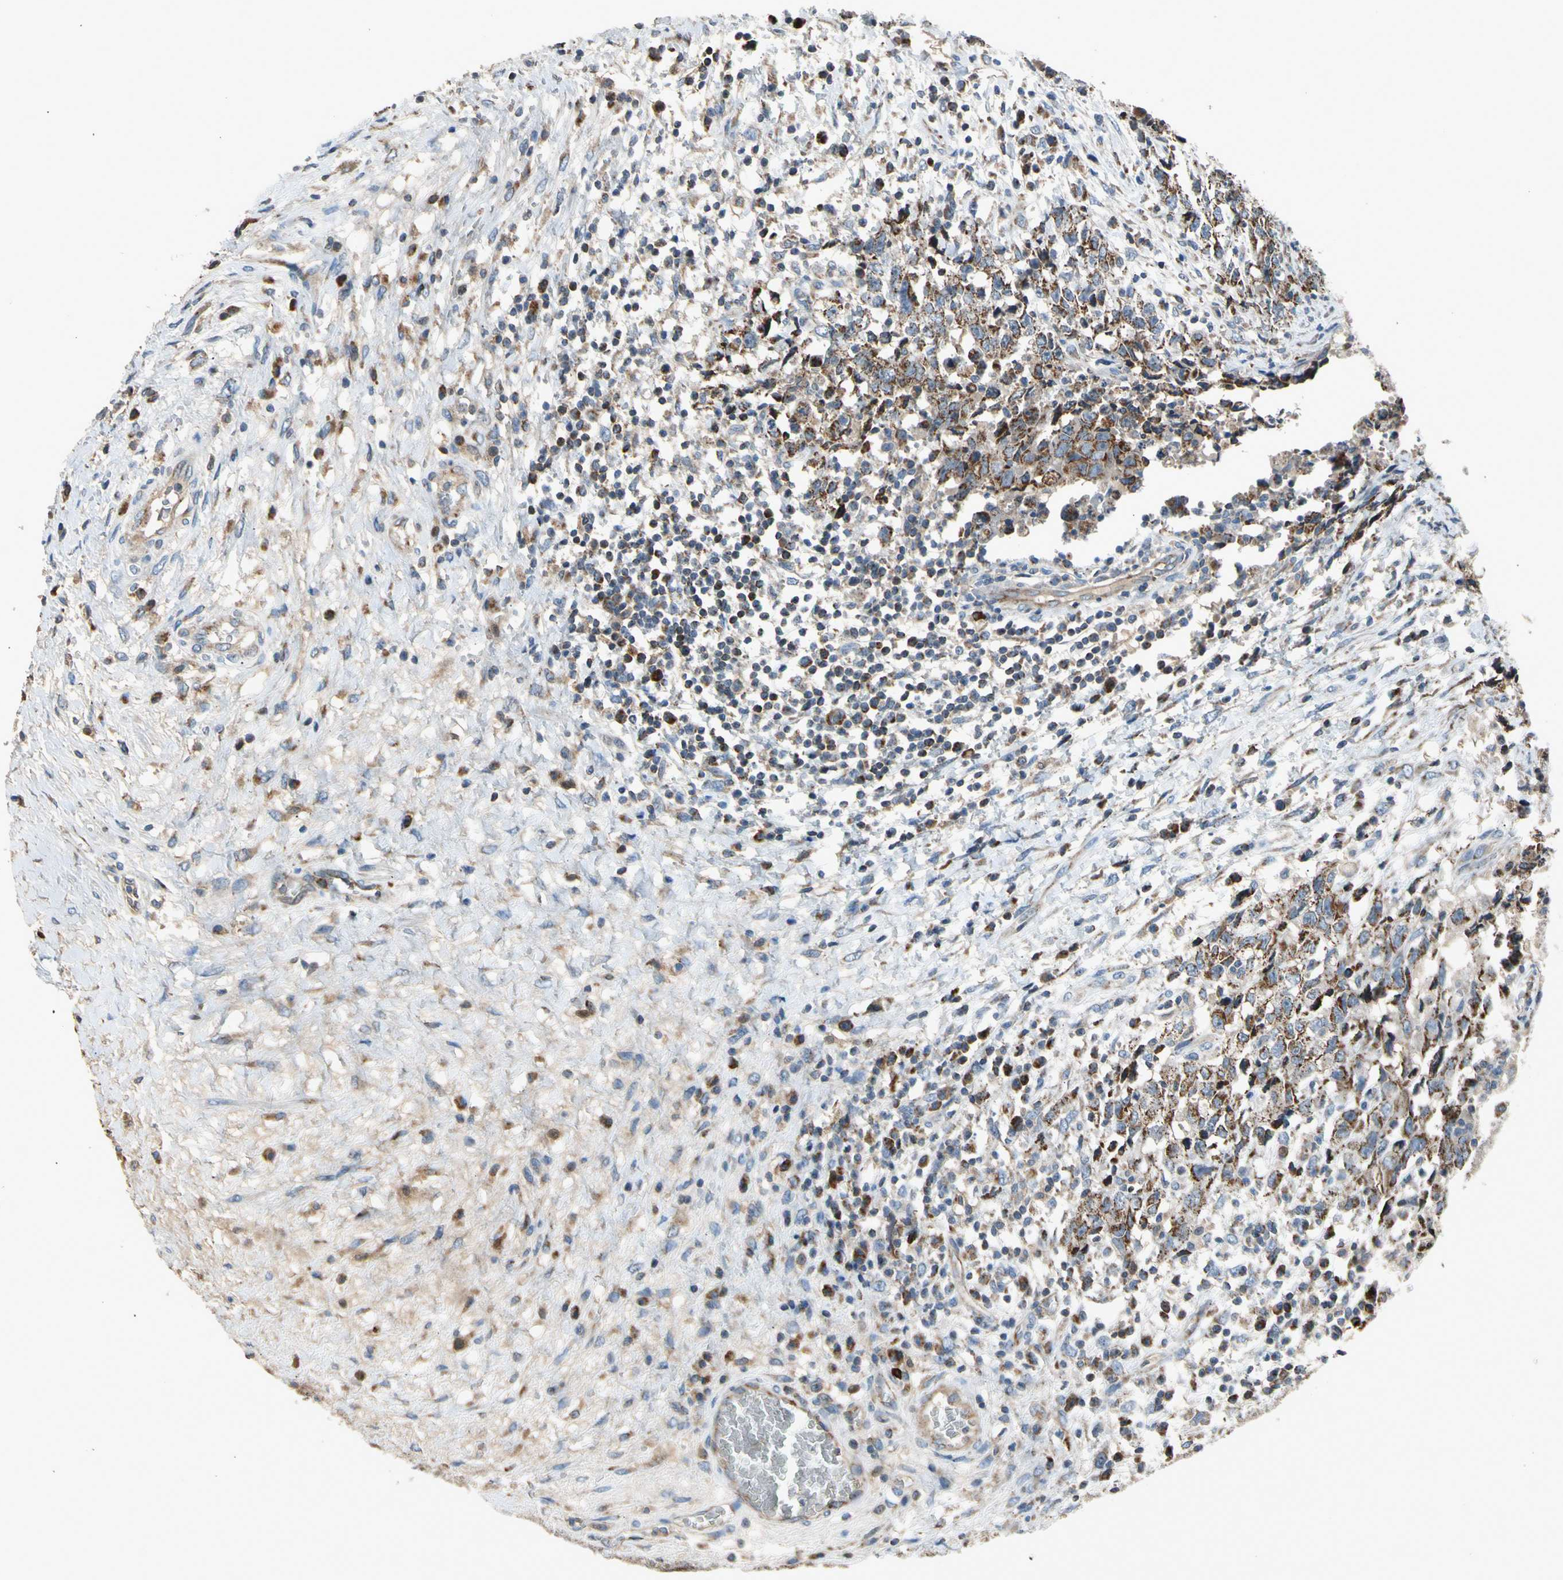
{"staining": {"intensity": "moderate", "quantity": ">75%", "location": "cytoplasmic/membranous"}, "tissue": "testis cancer", "cell_type": "Tumor cells", "image_type": "cancer", "snomed": [{"axis": "morphology", "description": "Carcinoma, Embryonal, NOS"}, {"axis": "topography", "description": "Testis"}], "caption": "Protein staining exhibits moderate cytoplasmic/membranous positivity in about >75% of tumor cells in testis cancer. The protein is shown in brown color, while the nuclei are stained blue.", "gene": "NPHP3", "patient": {"sex": "male", "age": 26}}